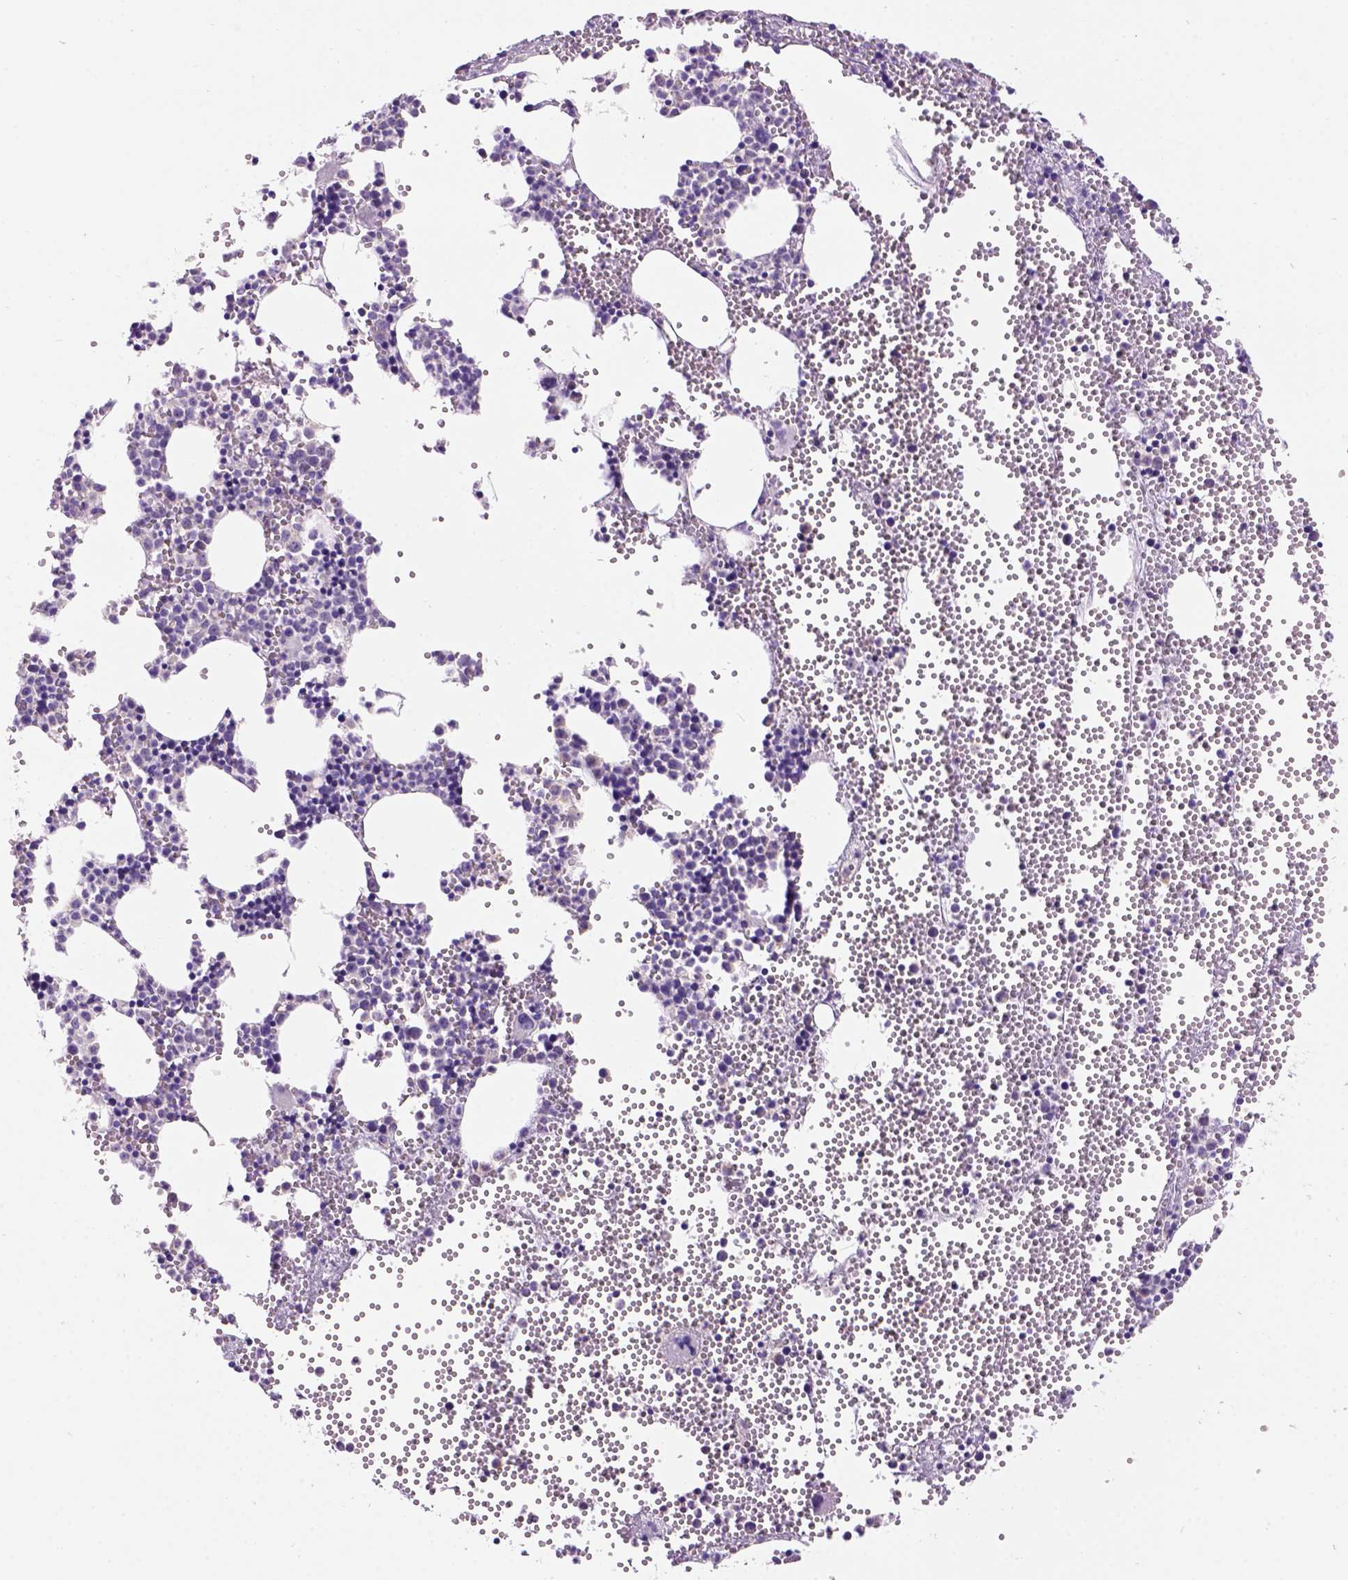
{"staining": {"intensity": "moderate", "quantity": "<25%", "location": "cytoplasmic/membranous"}, "tissue": "bone marrow", "cell_type": "Hematopoietic cells", "image_type": "normal", "snomed": [{"axis": "morphology", "description": "Normal tissue, NOS"}, {"axis": "topography", "description": "Bone marrow"}], "caption": "Immunohistochemical staining of normal human bone marrow exhibits <25% levels of moderate cytoplasmic/membranous protein positivity in approximately <25% of hematopoietic cells.", "gene": "L2HGDH", "patient": {"sex": "male", "age": 89}}